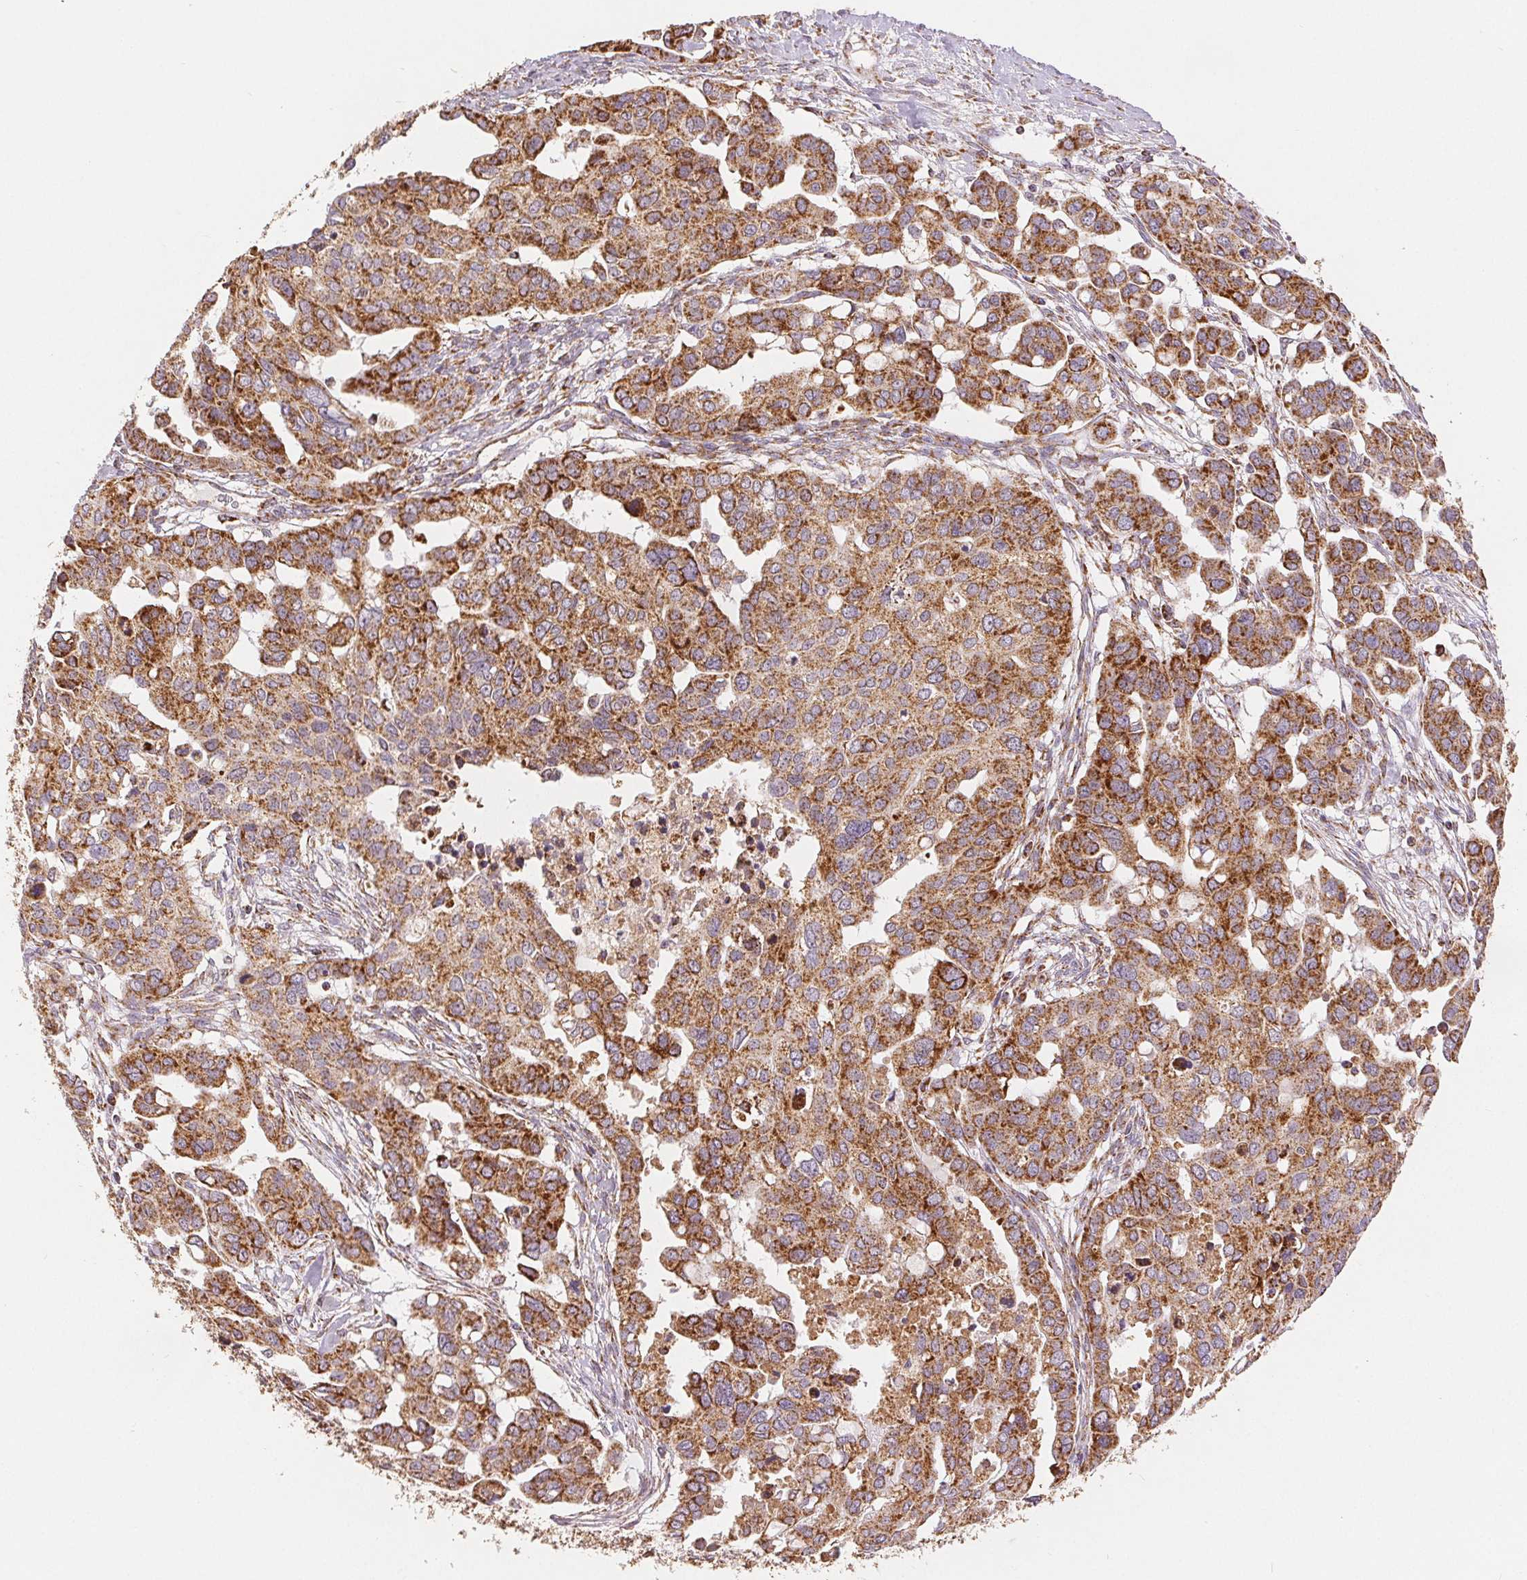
{"staining": {"intensity": "moderate", "quantity": ">75%", "location": "cytoplasmic/membranous"}, "tissue": "ovarian cancer", "cell_type": "Tumor cells", "image_type": "cancer", "snomed": [{"axis": "morphology", "description": "Carcinoma, endometroid"}, {"axis": "topography", "description": "Ovary"}], "caption": "Protein expression analysis of ovarian endometroid carcinoma reveals moderate cytoplasmic/membranous expression in approximately >75% of tumor cells.", "gene": "SDHB", "patient": {"sex": "female", "age": 78}}